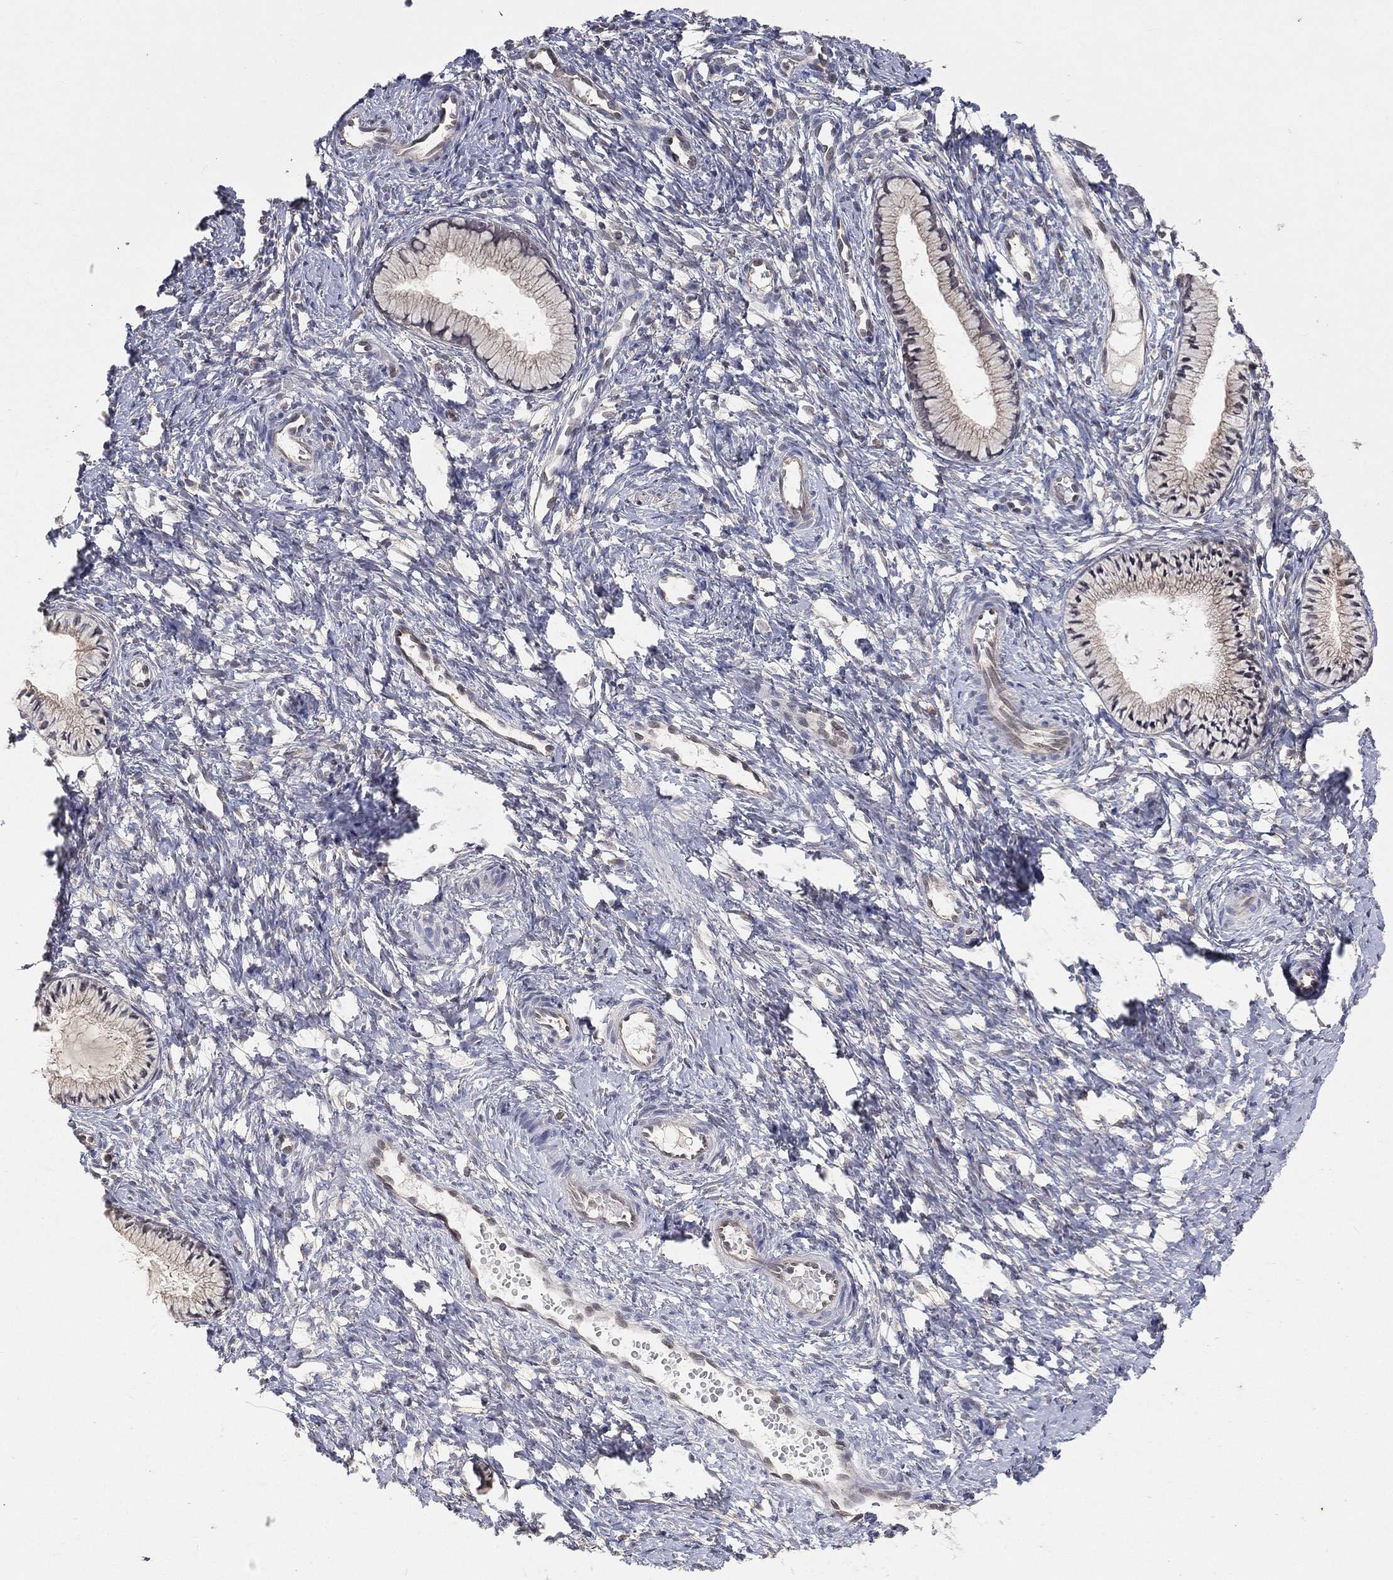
{"staining": {"intensity": "weak", "quantity": "<25%", "location": "cytoplasmic/membranous"}, "tissue": "cervix", "cell_type": "Glandular cells", "image_type": "normal", "snomed": [{"axis": "morphology", "description": "Normal tissue, NOS"}, {"axis": "topography", "description": "Cervix"}], "caption": "IHC image of unremarkable cervix: human cervix stained with DAB (3,3'-diaminobenzidine) reveals no significant protein staining in glandular cells.", "gene": "MAPK1", "patient": {"sex": "female", "age": 39}}